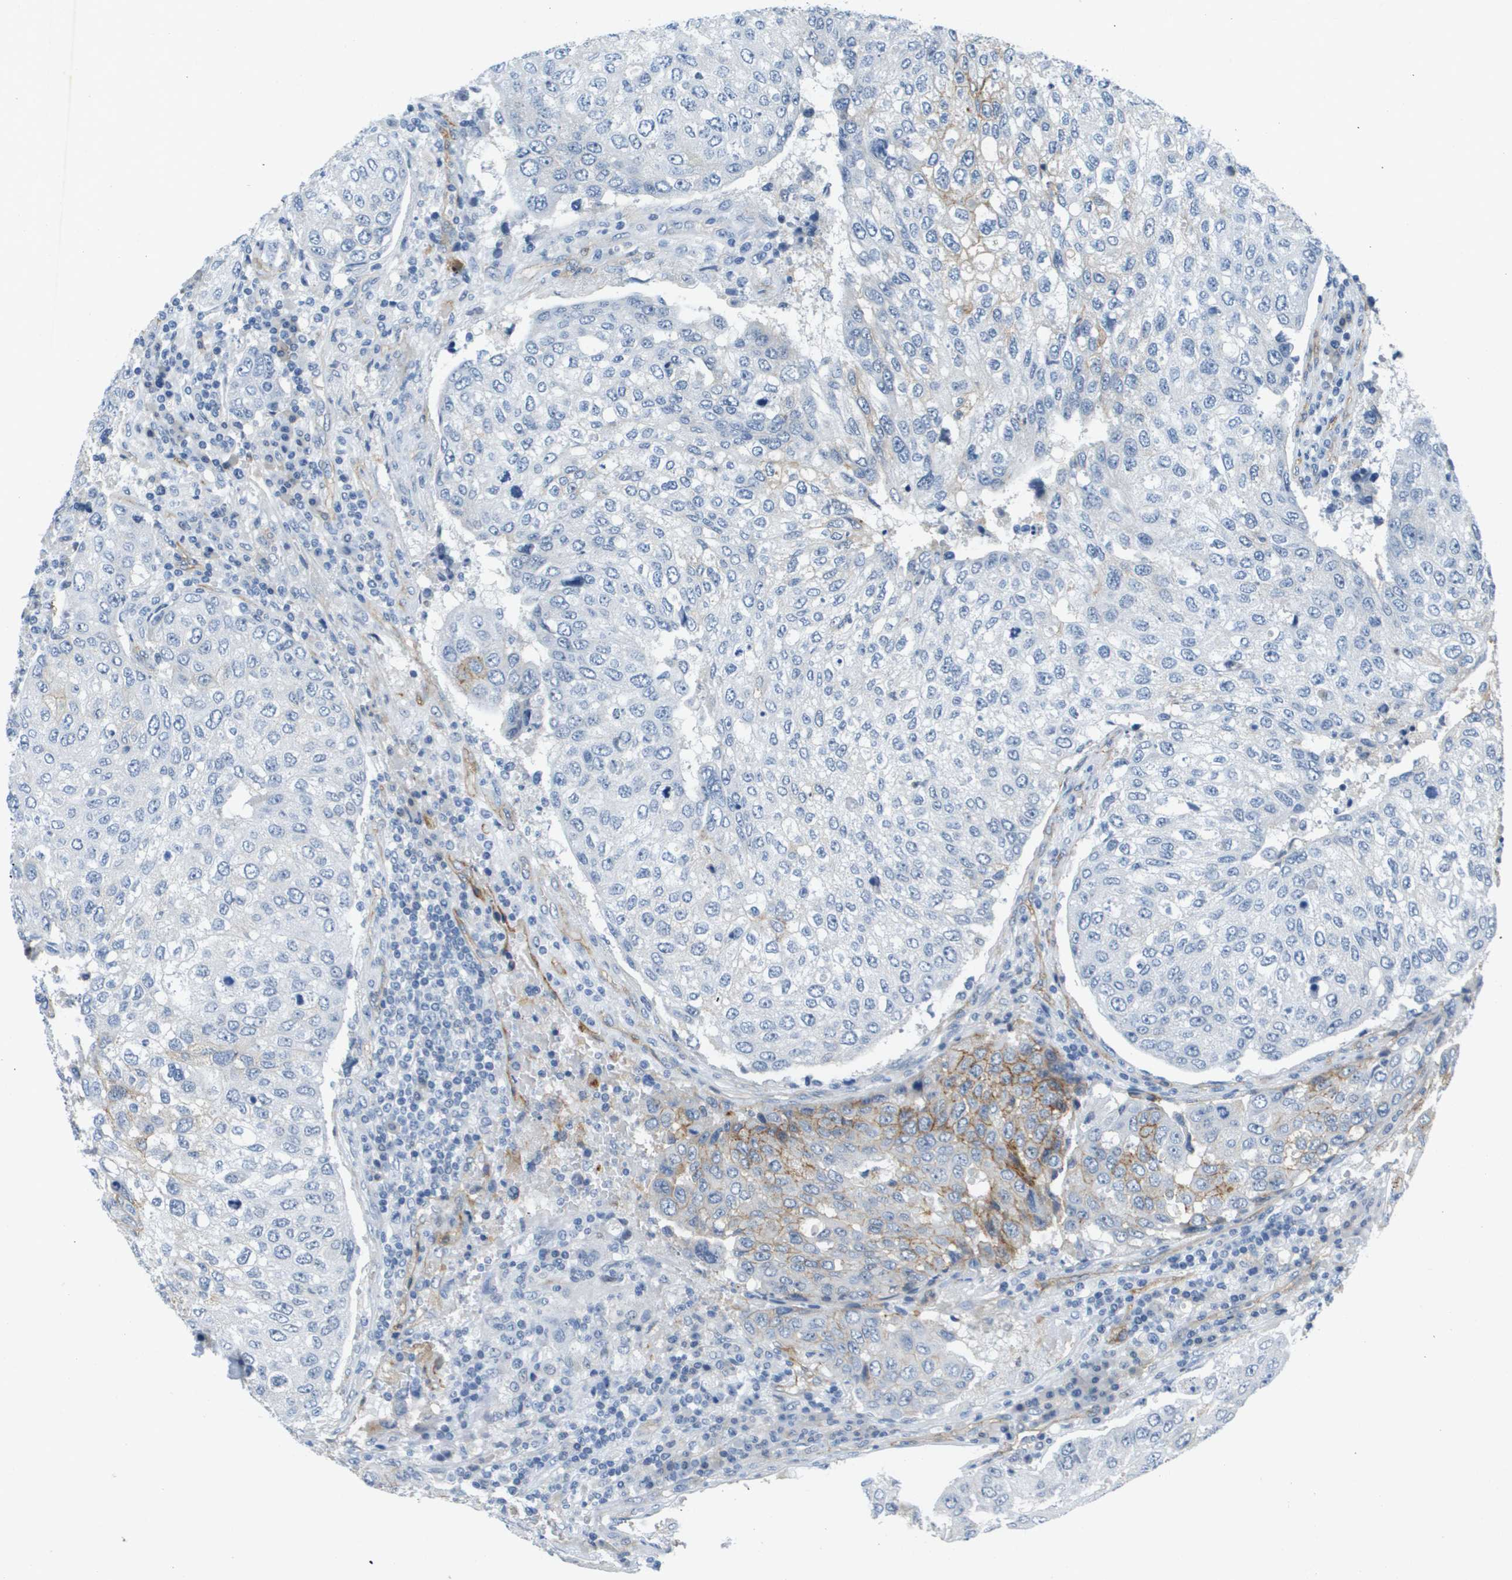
{"staining": {"intensity": "negative", "quantity": "none", "location": "none"}, "tissue": "urothelial cancer", "cell_type": "Tumor cells", "image_type": "cancer", "snomed": [{"axis": "morphology", "description": "Urothelial carcinoma, High grade"}, {"axis": "topography", "description": "Lymph node"}, {"axis": "topography", "description": "Urinary bladder"}], "caption": "The immunohistochemistry micrograph has no significant staining in tumor cells of high-grade urothelial carcinoma tissue. The staining is performed using DAB brown chromogen with nuclei counter-stained in using hematoxylin.", "gene": "ITGA6", "patient": {"sex": "male", "age": 51}}